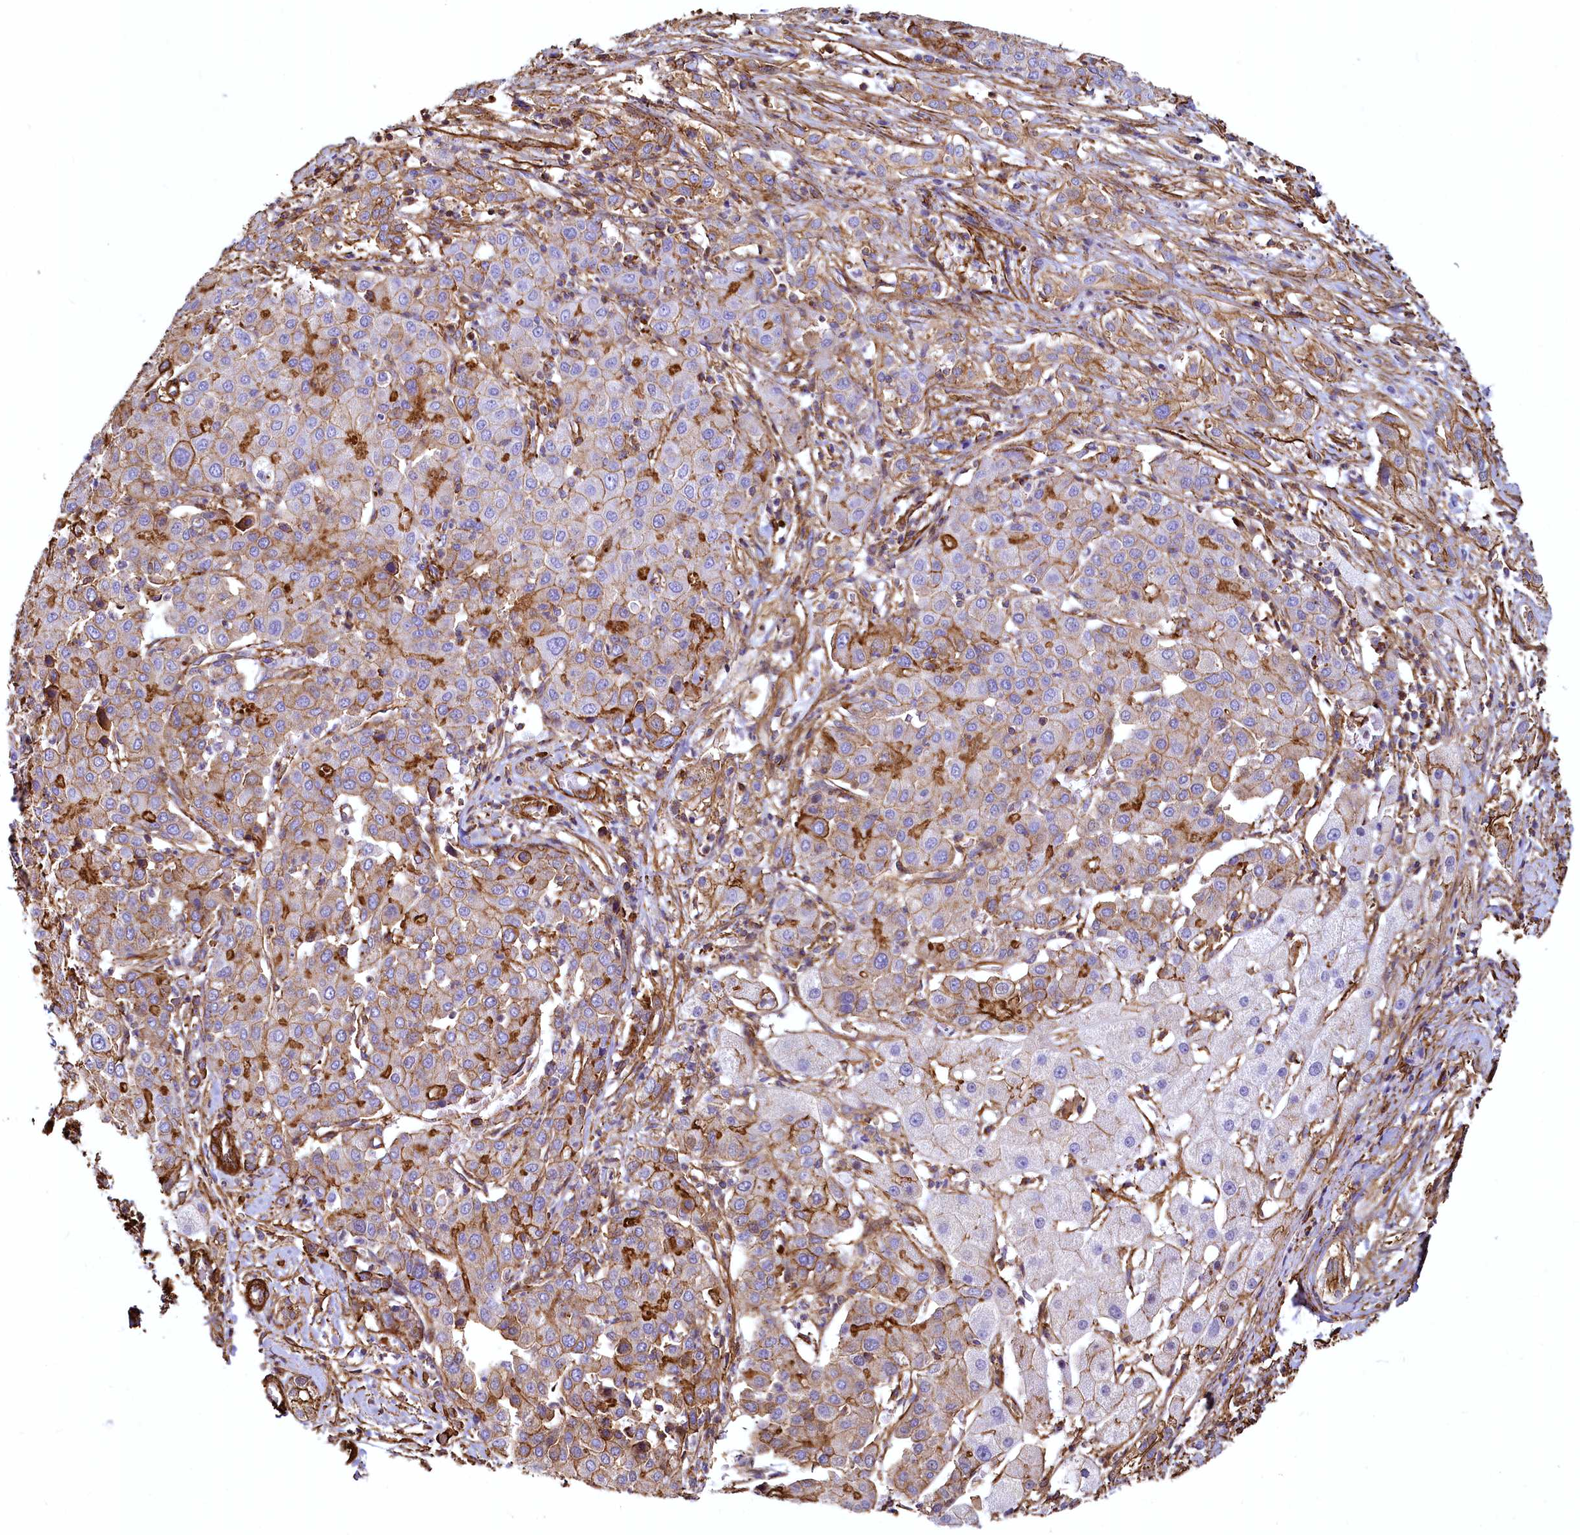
{"staining": {"intensity": "strong", "quantity": "25%-75%", "location": "cytoplasmic/membranous"}, "tissue": "liver cancer", "cell_type": "Tumor cells", "image_type": "cancer", "snomed": [{"axis": "morphology", "description": "Carcinoma, Hepatocellular, NOS"}, {"axis": "topography", "description": "Liver"}], "caption": "Hepatocellular carcinoma (liver) tissue shows strong cytoplasmic/membranous staining in about 25%-75% of tumor cells, visualized by immunohistochemistry.", "gene": "THBS1", "patient": {"sex": "male", "age": 65}}